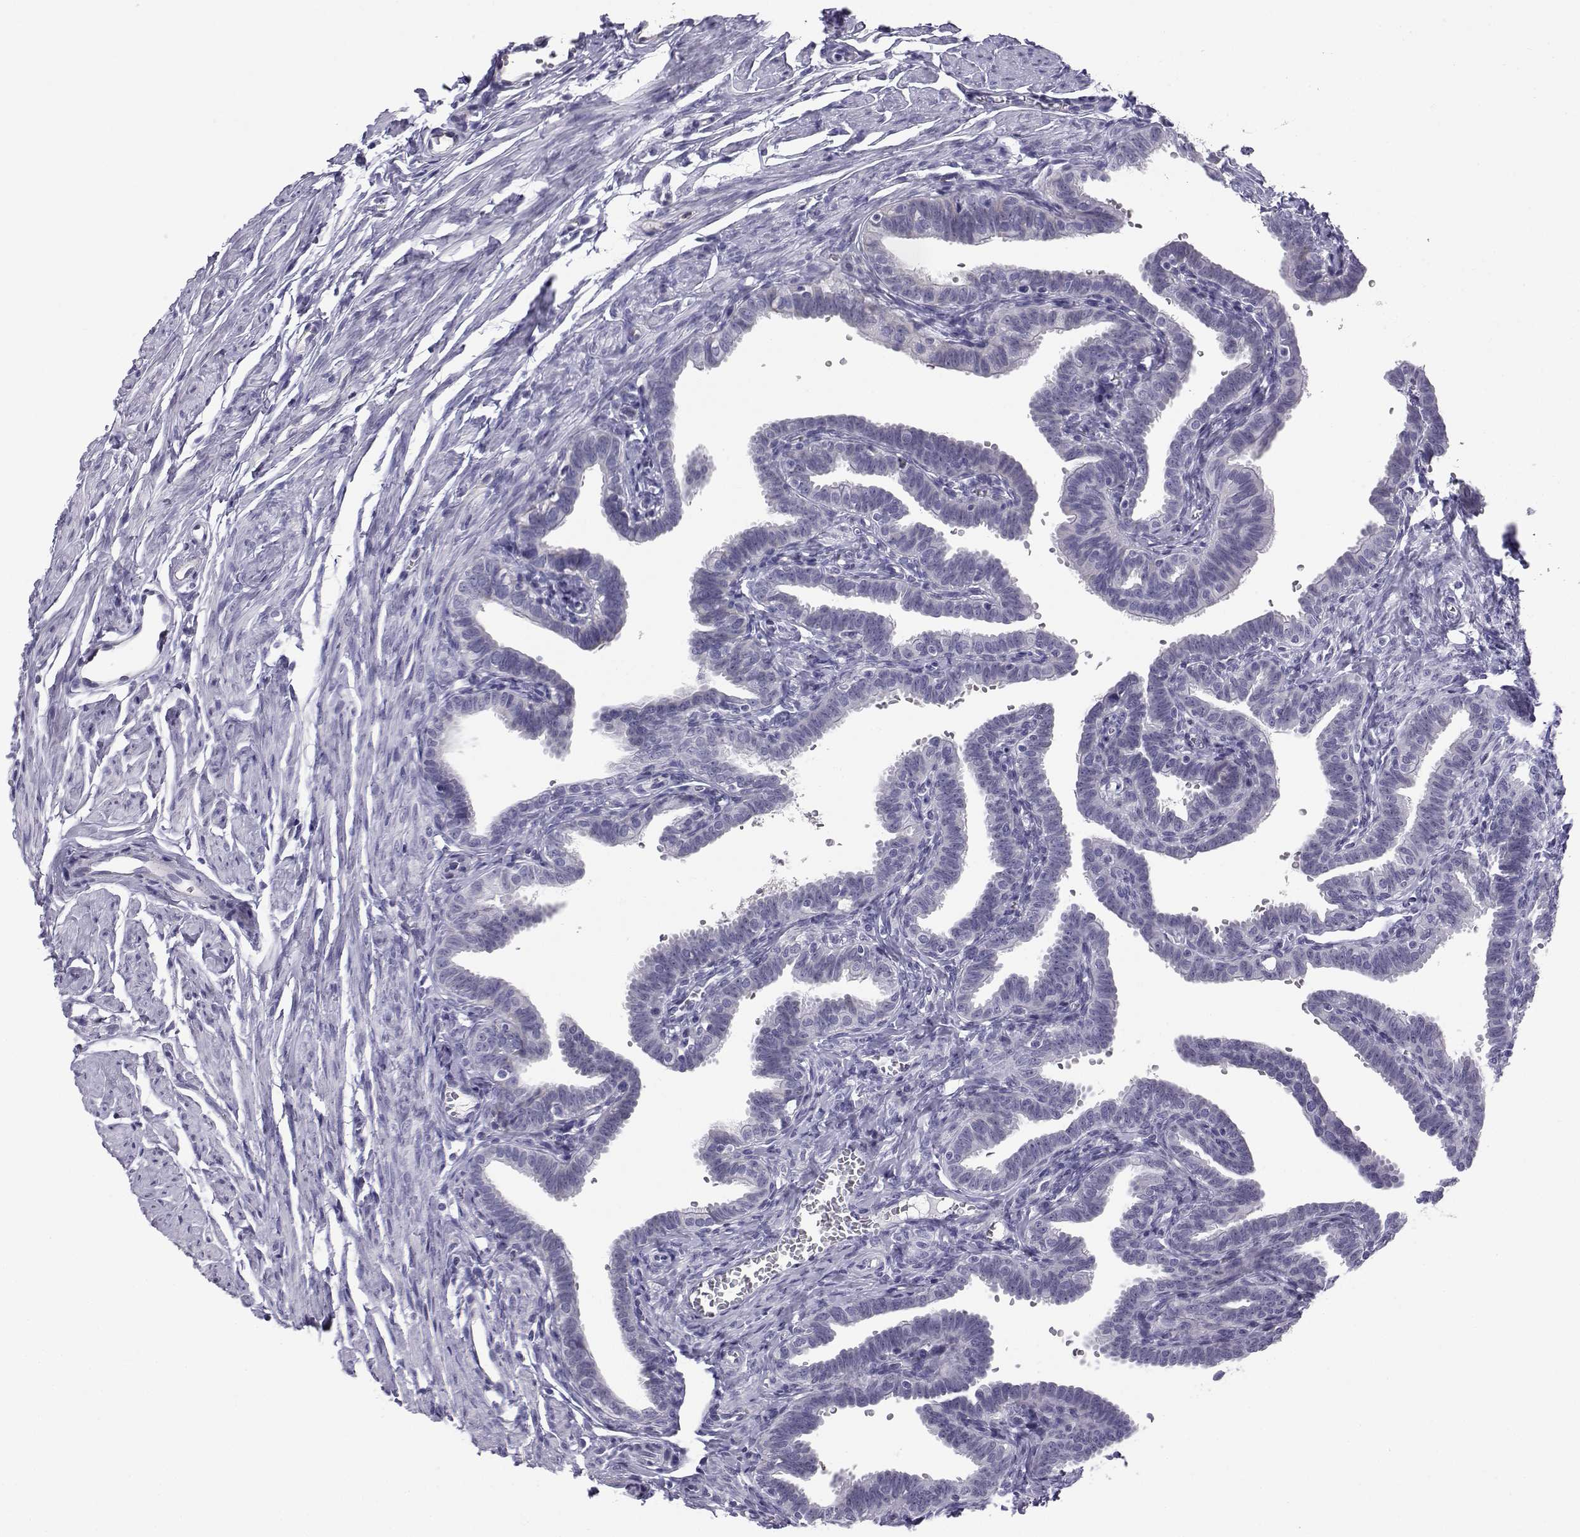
{"staining": {"intensity": "negative", "quantity": "none", "location": "none"}, "tissue": "fallopian tube", "cell_type": "Glandular cells", "image_type": "normal", "snomed": [{"axis": "morphology", "description": "Normal tissue, NOS"}, {"axis": "topography", "description": "Fallopian tube"}, {"axis": "topography", "description": "Ovary"}], "caption": "Immunohistochemical staining of benign human fallopian tube reveals no significant expression in glandular cells.", "gene": "RNASE12", "patient": {"sex": "female", "age": 57}}